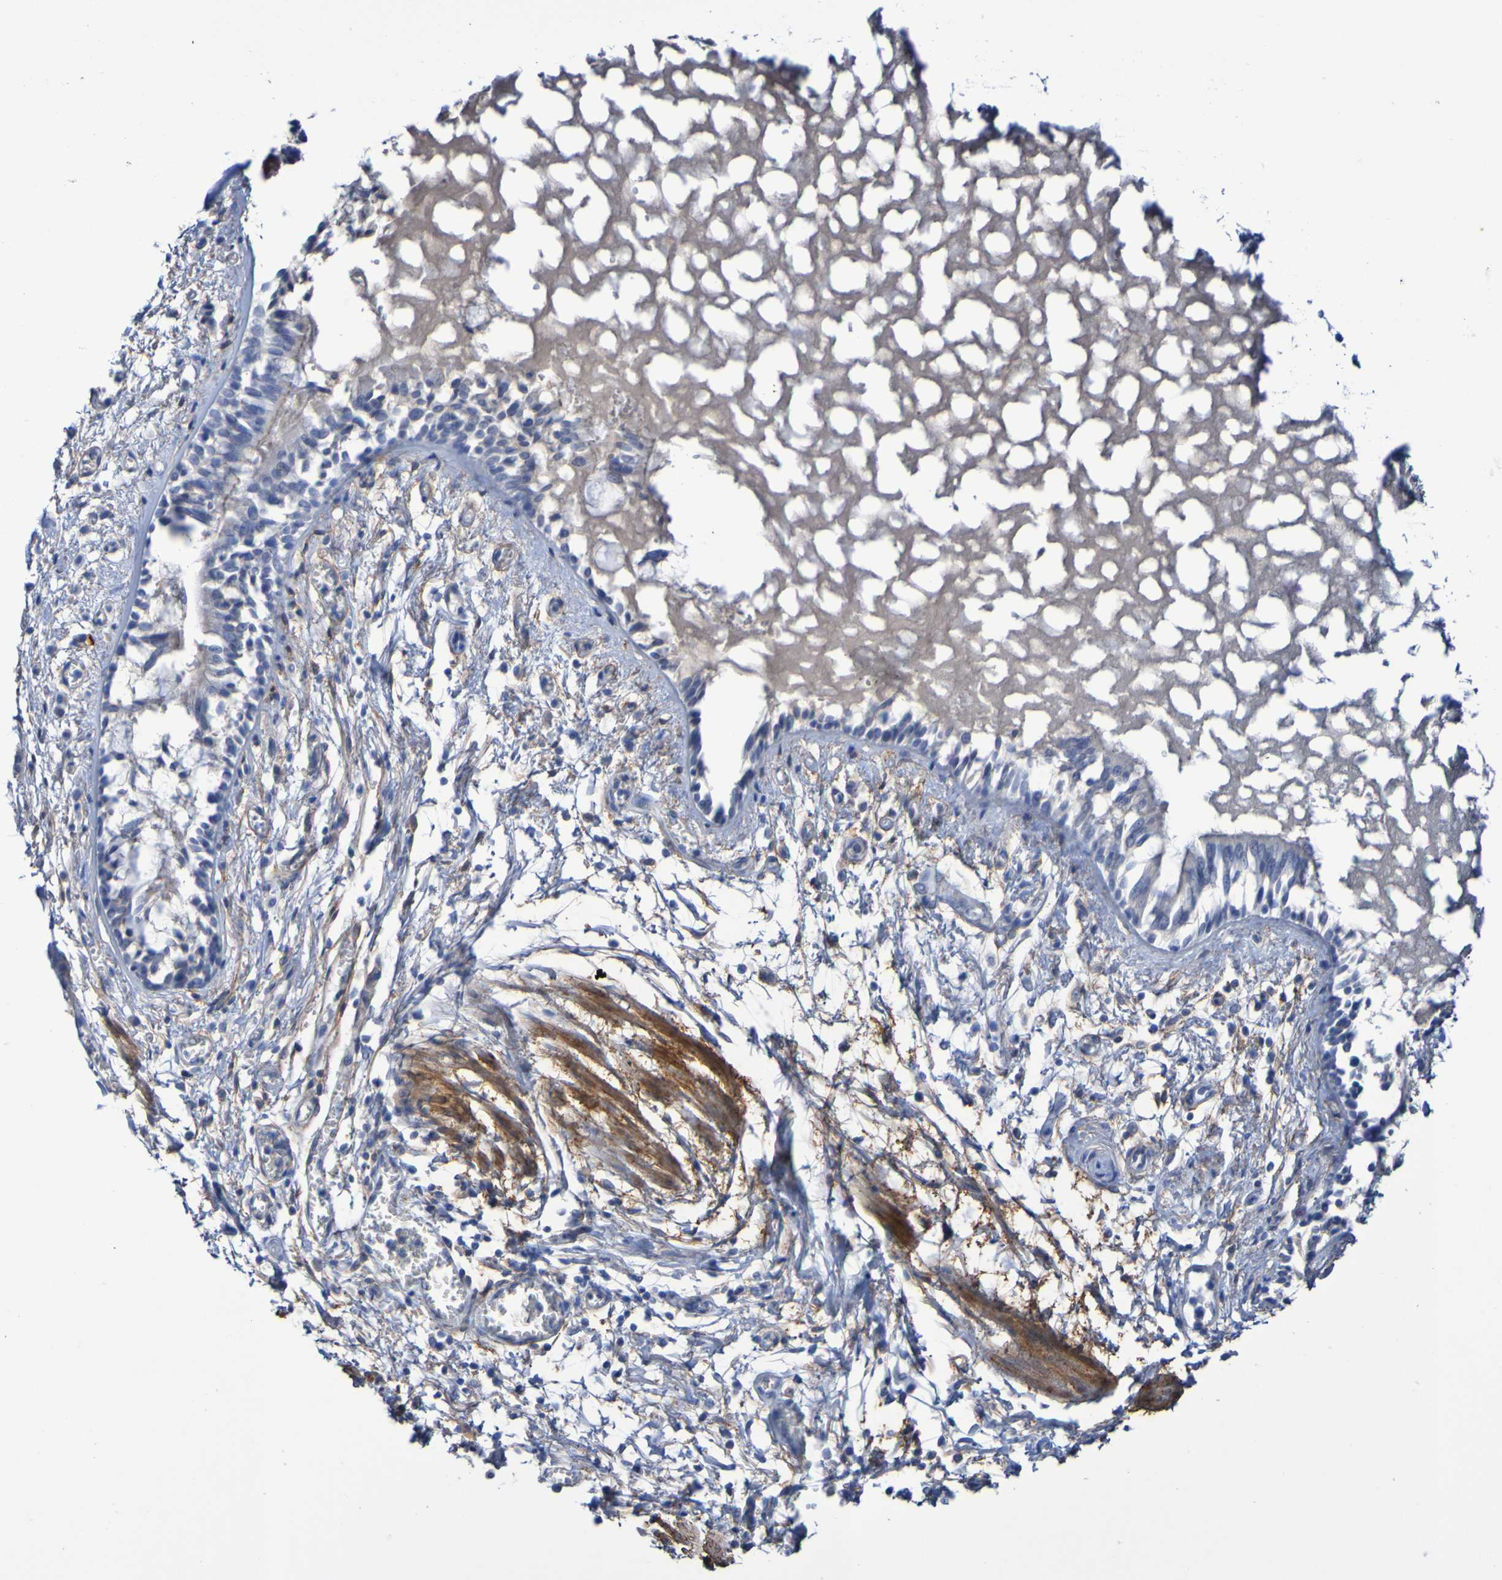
{"staining": {"intensity": "weak", "quantity": "25%-75%", "location": "cytoplasmic/membranous"}, "tissue": "bronchus", "cell_type": "Respiratory epithelial cells", "image_type": "normal", "snomed": [{"axis": "morphology", "description": "Normal tissue, NOS"}, {"axis": "morphology", "description": "Inflammation, NOS"}, {"axis": "topography", "description": "Cartilage tissue"}, {"axis": "topography", "description": "Lung"}], "caption": "Immunohistochemical staining of benign bronchus shows weak cytoplasmic/membranous protein expression in about 25%-75% of respiratory epithelial cells.", "gene": "SGCB", "patient": {"sex": "male", "age": 71}}